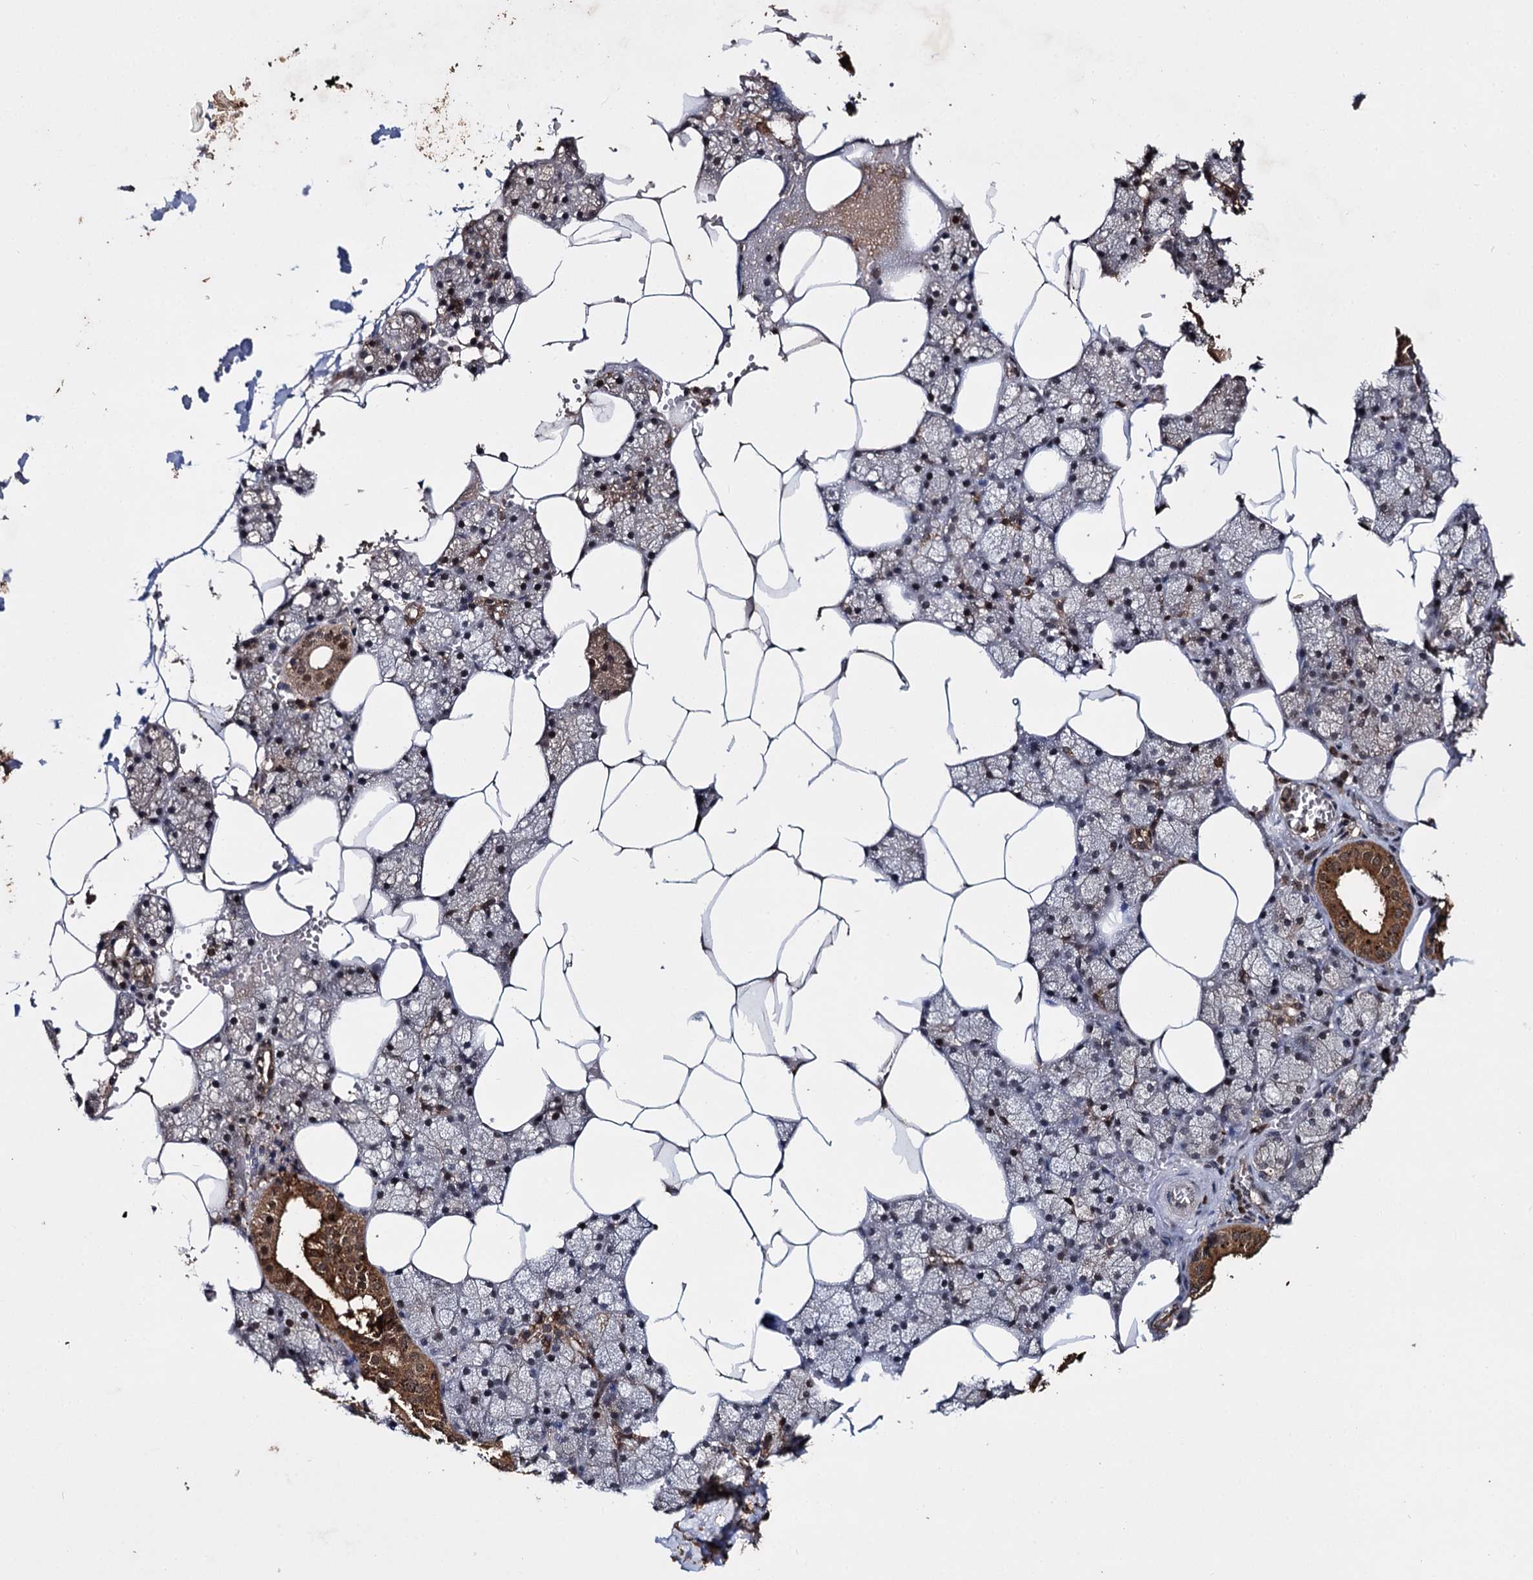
{"staining": {"intensity": "strong", "quantity": "25%-75%", "location": "cytoplasmic/membranous,nuclear"}, "tissue": "salivary gland", "cell_type": "Glandular cells", "image_type": "normal", "snomed": [{"axis": "morphology", "description": "Normal tissue, NOS"}, {"axis": "topography", "description": "Salivary gland"}], "caption": "Immunohistochemical staining of unremarkable salivary gland shows high levels of strong cytoplasmic/membranous,nuclear staining in about 25%-75% of glandular cells. (DAB IHC, brown staining for protein, blue staining for nuclei).", "gene": "SLC46A3", "patient": {"sex": "male", "age": 62}}